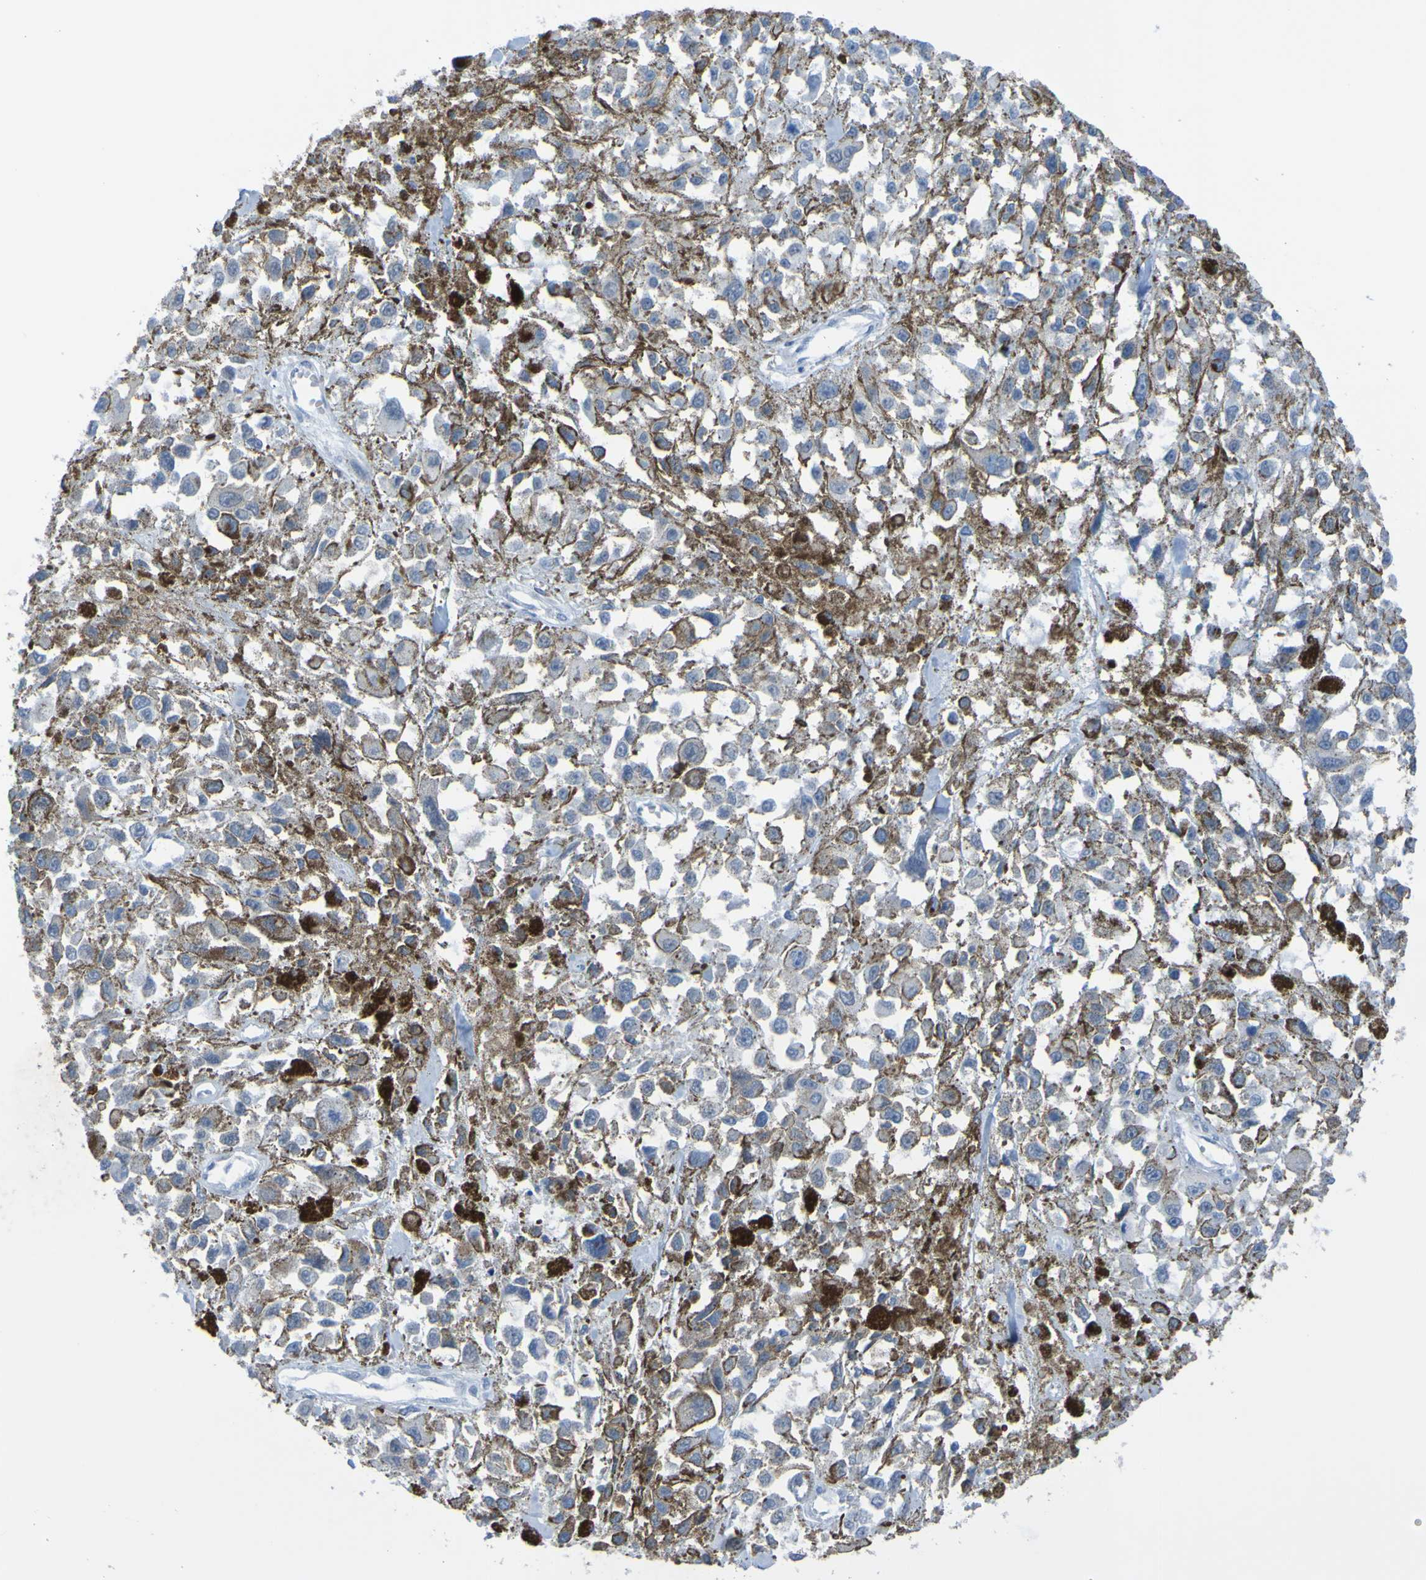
{"staining": {"intensity": "weak", "quantity": "<25%", "location": "cytoplasmic/membranous"}, "tissue": "melanoma", "cell_type": "Tumor cells", "image_type": "cancer", "snomed": [{"axis": "morphology", "description": "Malignant melanoma, Metastatic site"}, {"axis": "topography", "description": "Lymph node"}], "caption": "The photomicrograph exhibits no significant staining in tumor cells of melanoma. (DAB immunohistochemistry visualized using brightfield microscopy, high magnification).", "gene": "ACMSD", "patient": {"sex": "male", "age": 59}}